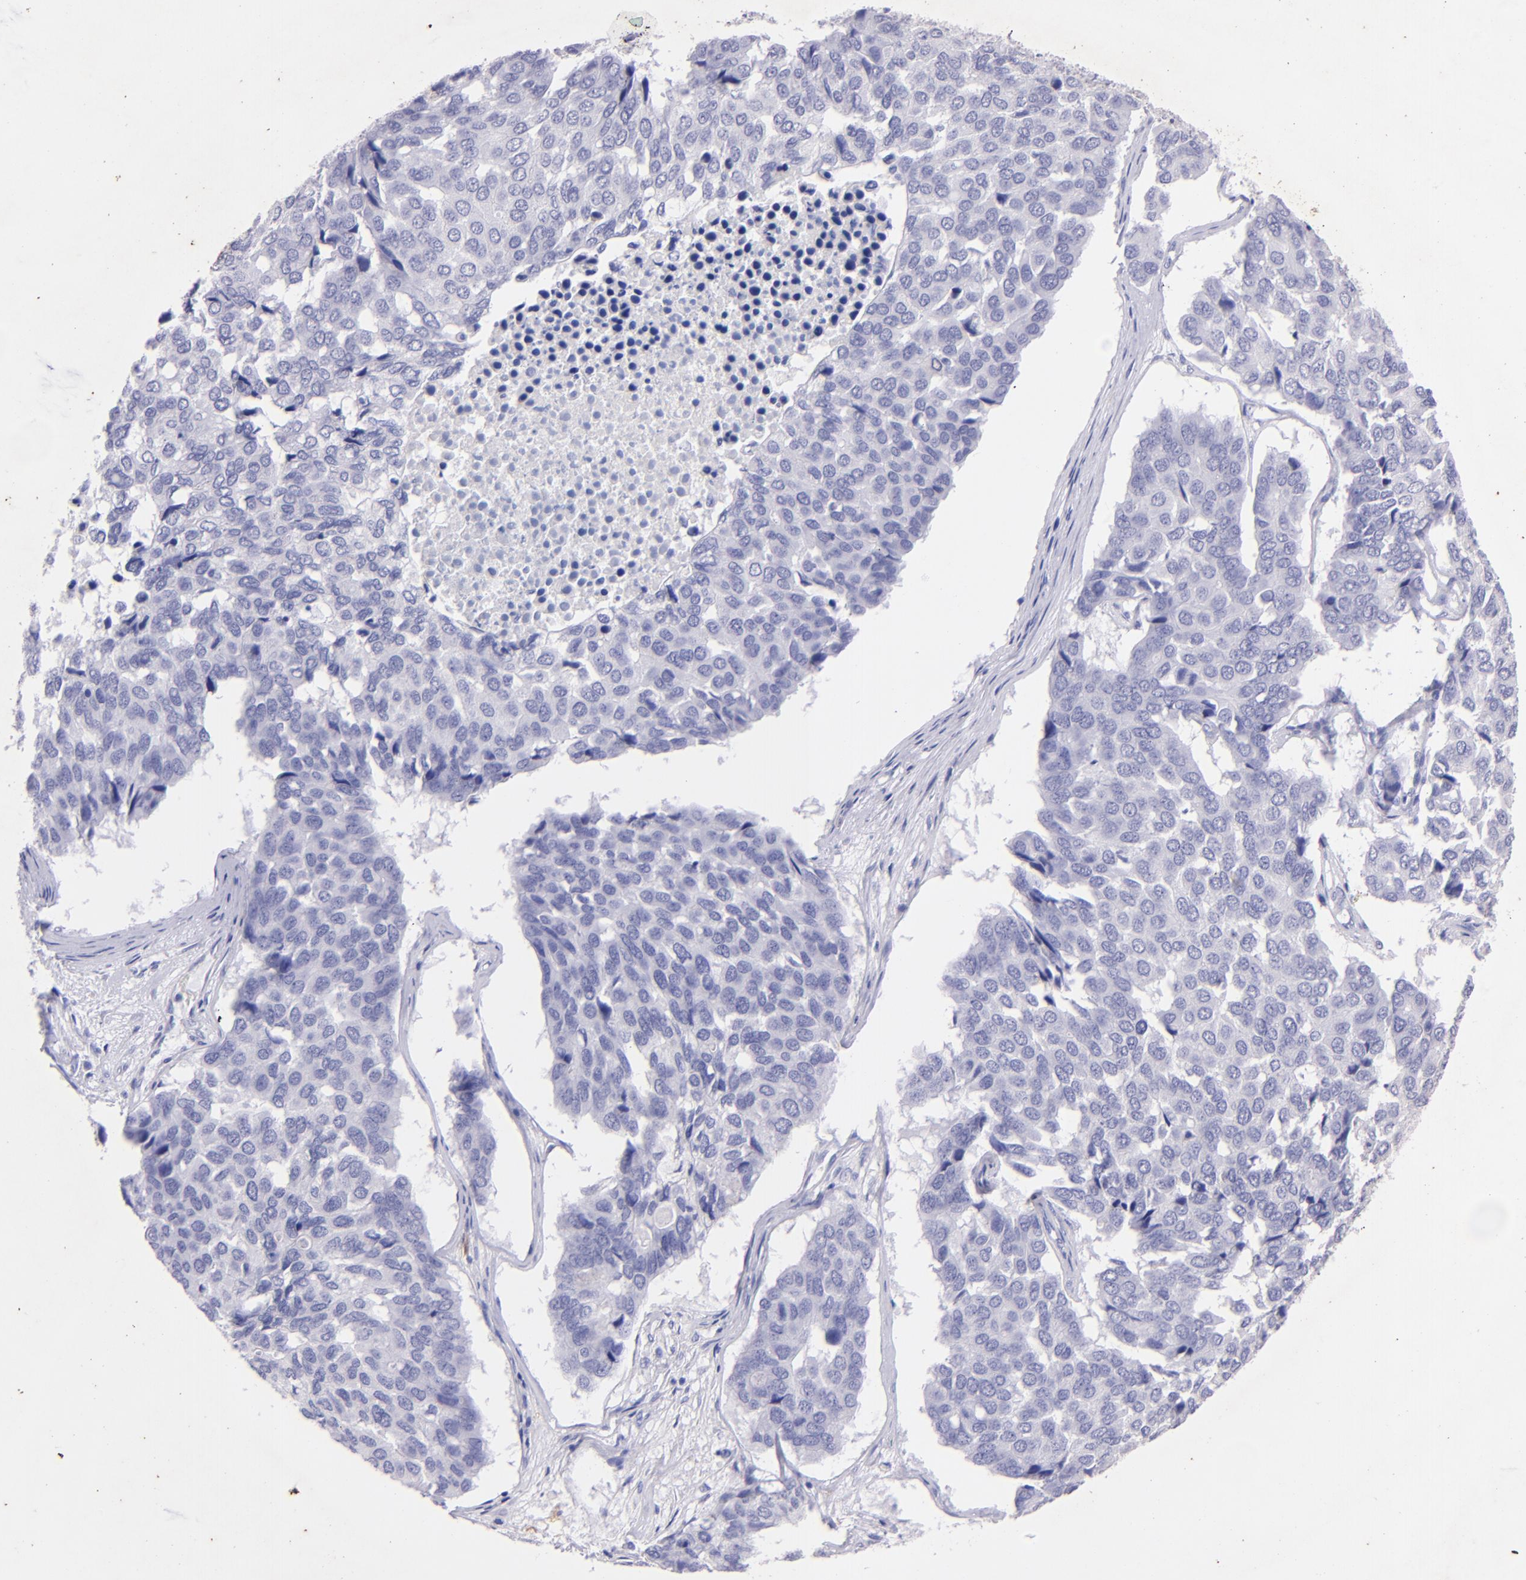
{"staining": {"intensity": "negative", "quantity": "none", "location": "none"}, "tissue": "pancreatic cancer", "cell_type": "Tumor cells", "image_type": "cancer", "snomed": [{"axis": "morphology", "description": "Adenocarcinoma, NOS"}, {"axis": "topography", "description": "Pancreas"}], "caption": "This is a image of immunohistochemistry staining of pancreatic adenocarcinoma, which shows no staining in tumor cells.", "gene": "UCHL1", "patient": {"sex": "male", "age": 50}}